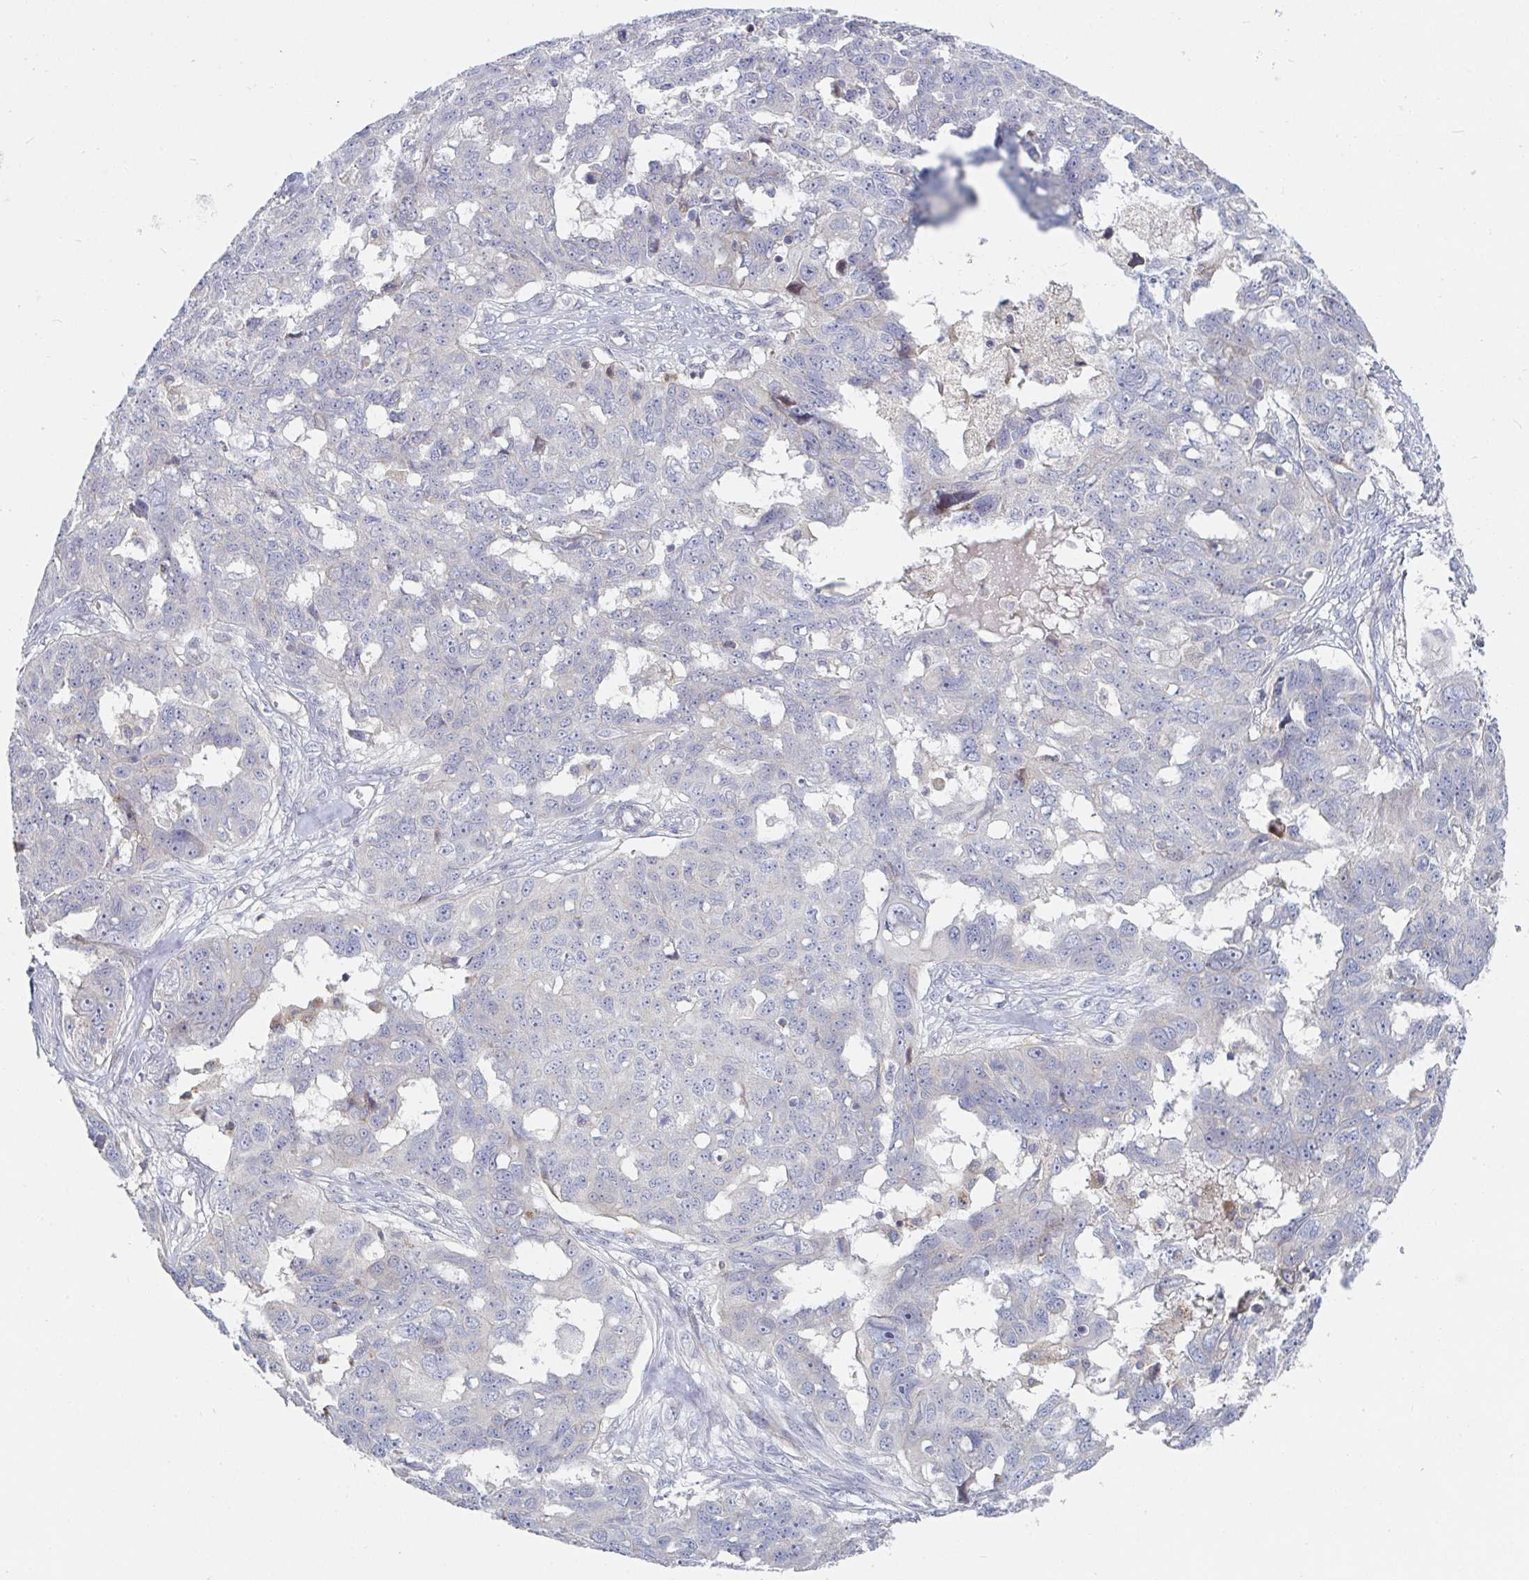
{"staining": {"intensity": "negative", "quantity": "none", "location": "none"}, "tissue": "ovarian cancer", "cell_type": "Tumor cells", "image_type": "cancer", "snomed": [{"axis": "morphology", "description": "Carcinoma, endometroid"}, {"axis": "topography", "description": "Ovary"}], "caption": "The immunohistochemistry (IHC) photomicrograph has no significant positivity in tumor cells of ovarian cancer tissue. (DAB immunohistochemistry, high magnification).", "gene": "SSH2", "patient": {"sex": "female", "age": 70}}